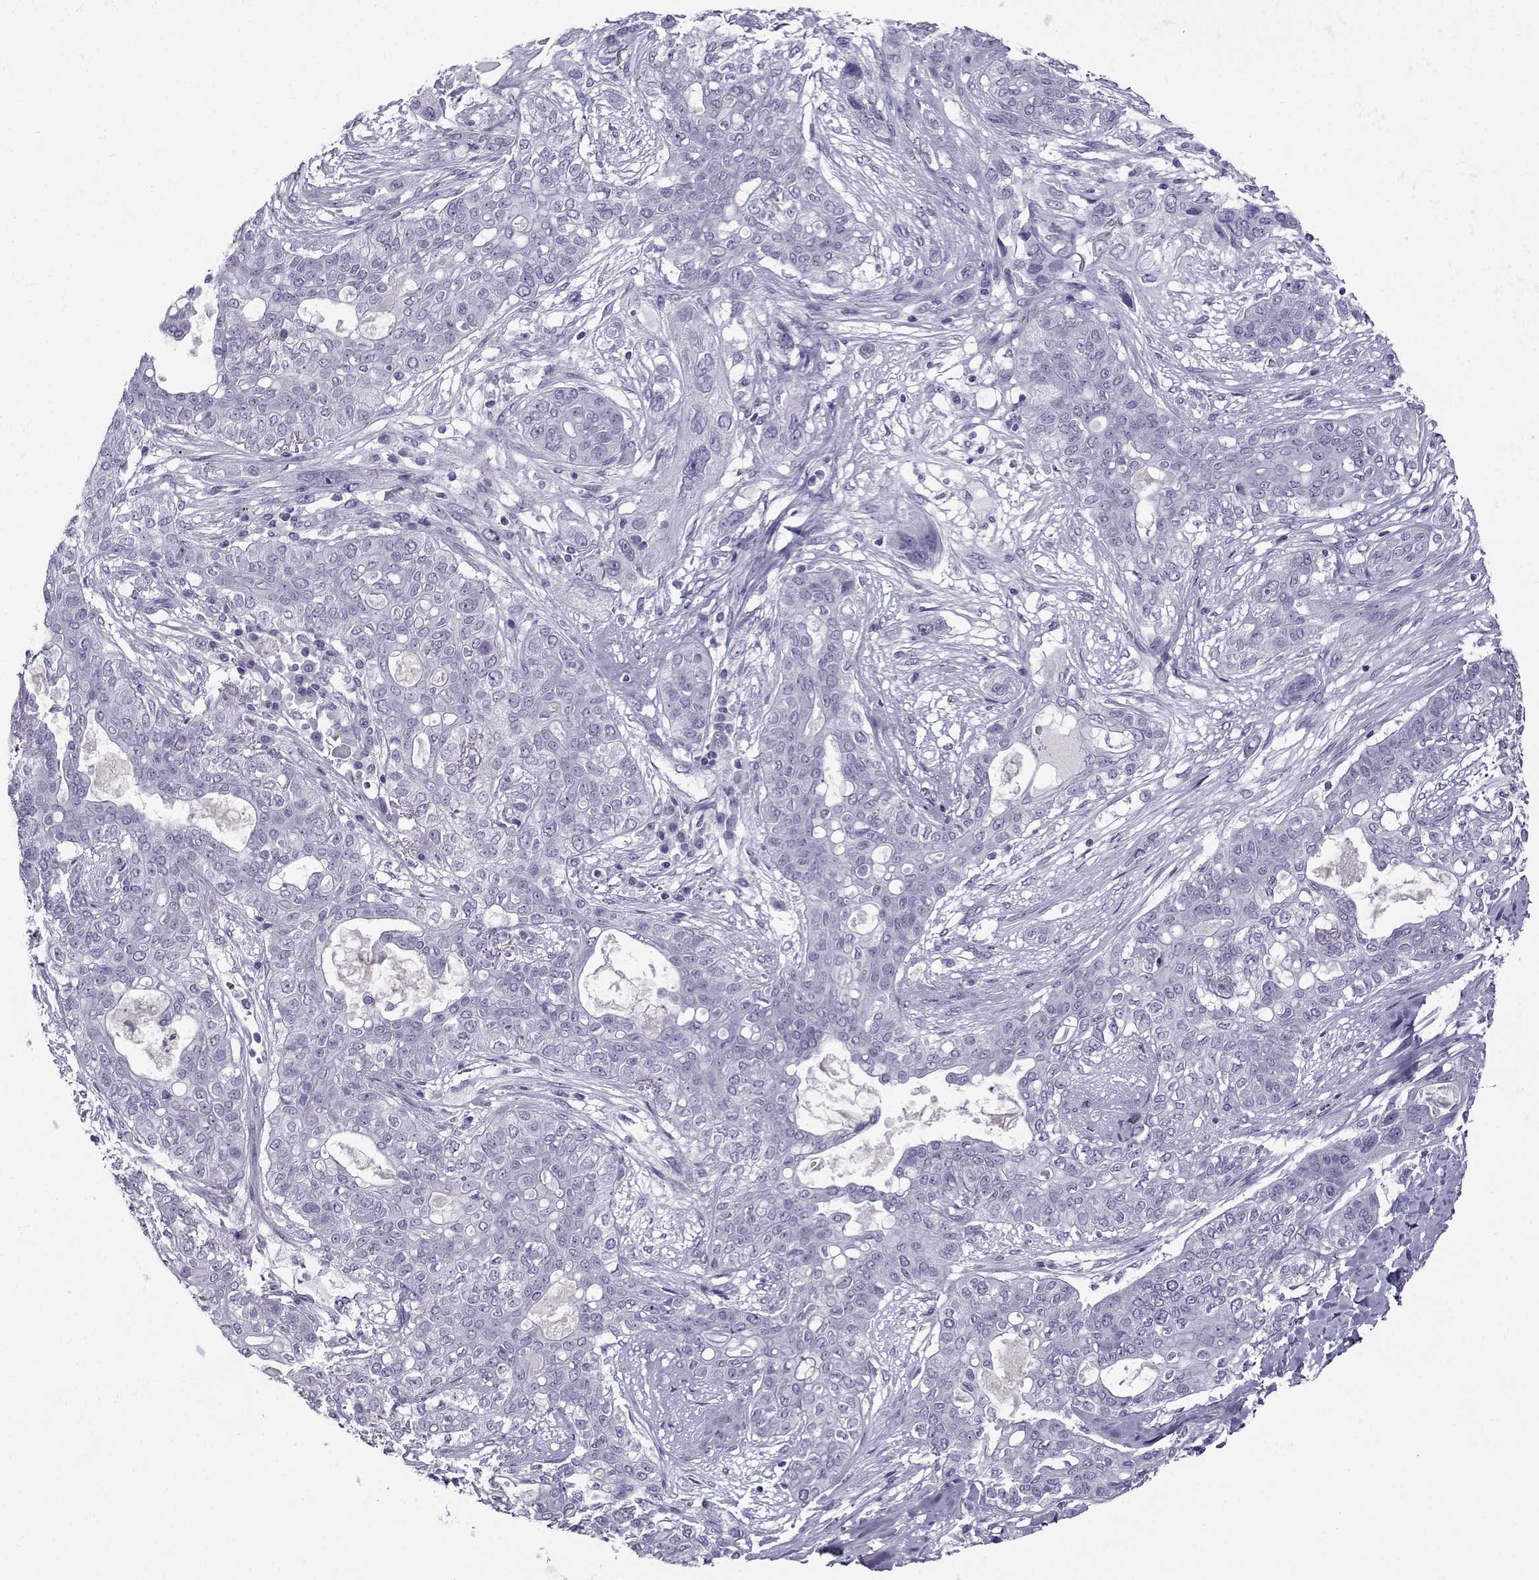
{"staining": {"intensity": "negative", "quantity": "none", "location": "none"}, "tissue": "lung cancer", "cell_type": "Tumor cells", "image_type": "cancer", "snomed": [{"axis": "morphology", "description": "Squamous cell carcinoma, NOS"}, {"axis": "topography", "description": "Lung"}], "caption": "An IHC image of lung cancer (squamous cell carcinoma) is shown. There is no staining in tumor cells of lung cancer (squamous cell carcinoma). The staining was performed using DAB (3,3'-diaminobenzidine) to visualize the protein expression in brown, while the nuclei were stained in blue with hematoxylin (Magnification: 20x).", "gene": "CRYBB1", "patient": {"sex": "female", "age": 70}}